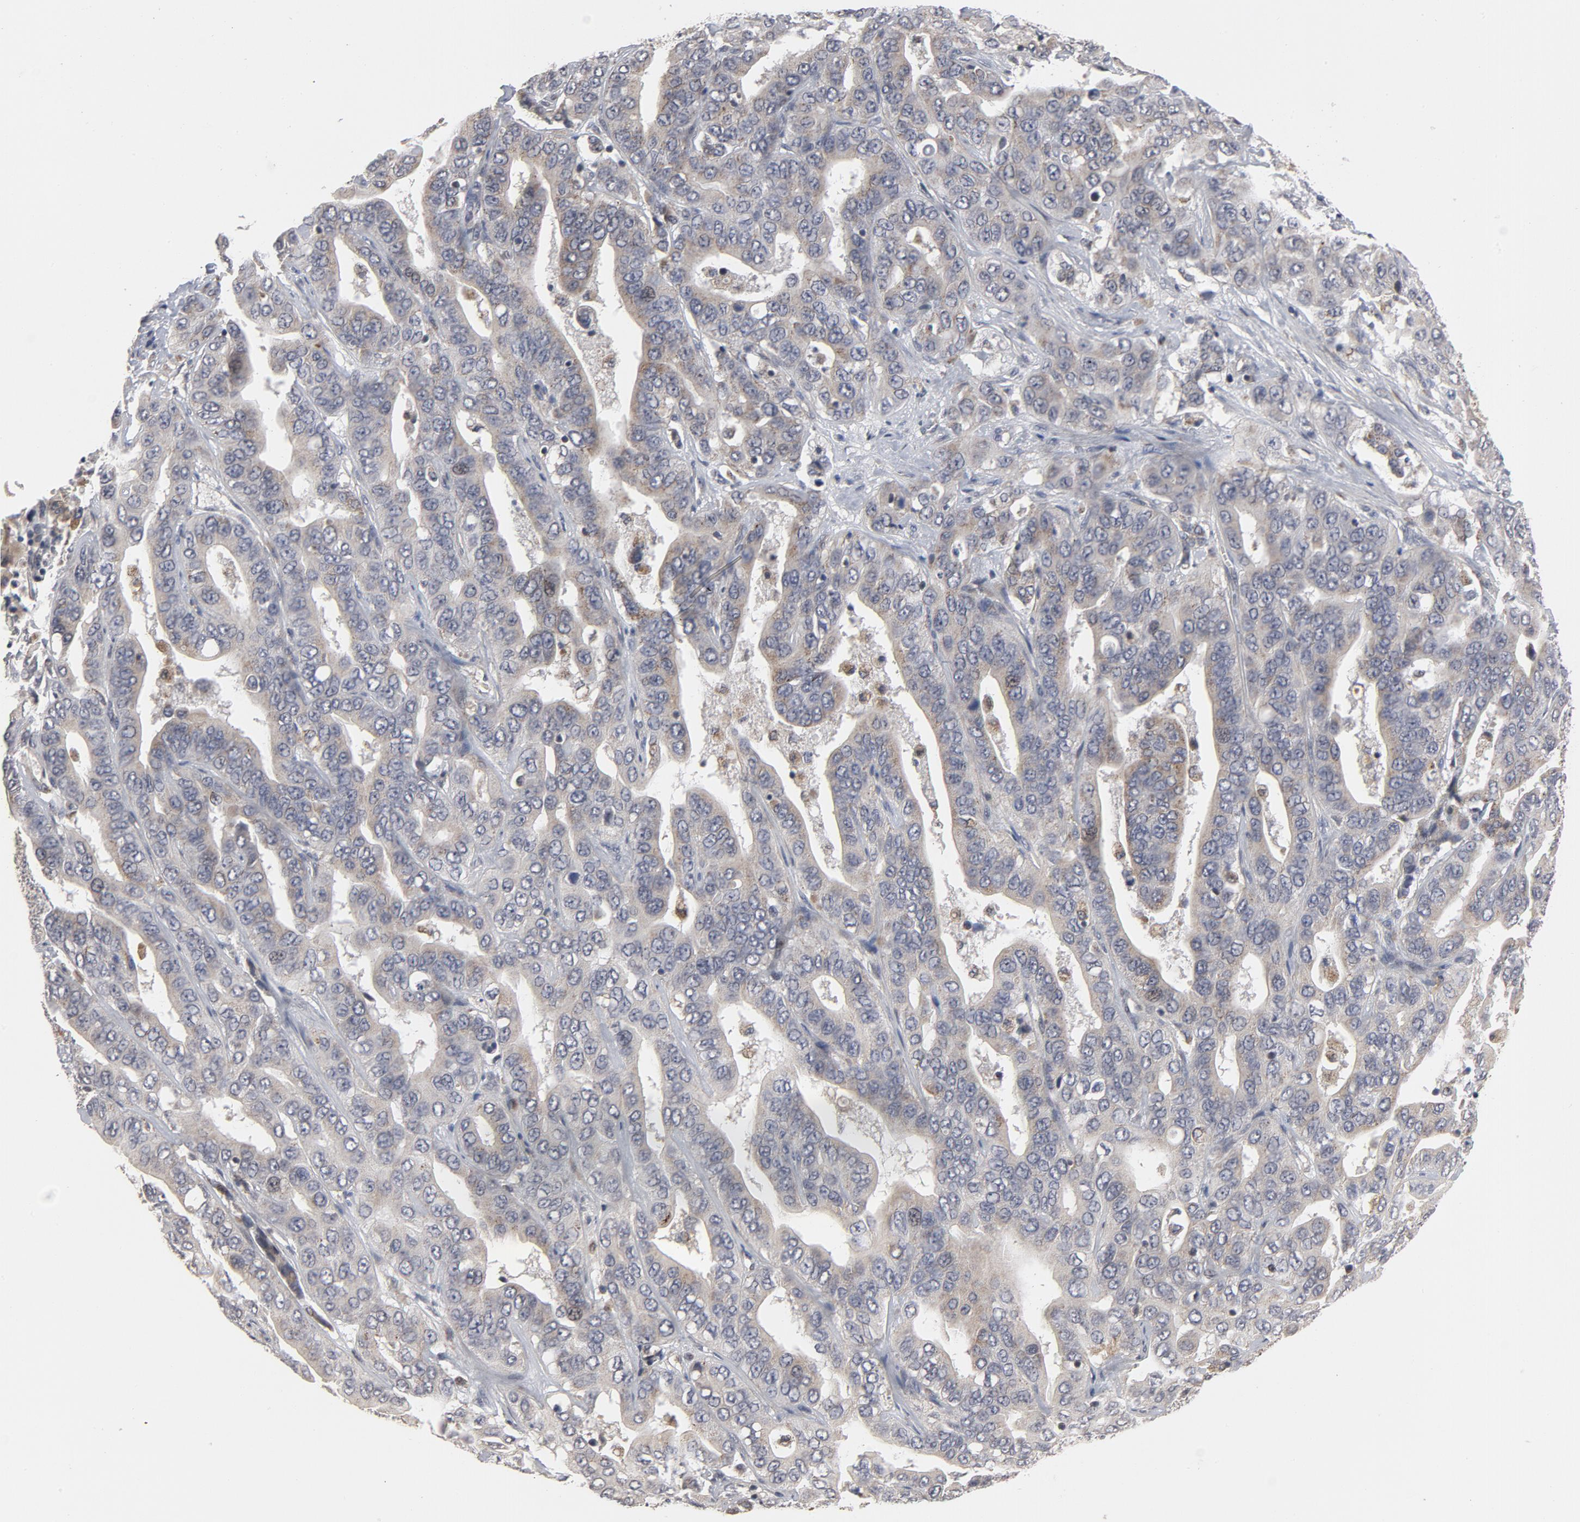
{"staining": {"intensity": "weak", "quantity": "<25%", "location": "cytoplasmic/membranous"}, "tissue": "liver cancer", "cell_type": "Tumor cells", "image_type": "cancer", "snomed": [{"axis": "morphology", "description": "Cholangiocarcinoma"}, {"axis": "topography", "description": "Liver"}], "caption": "Tumor cells show no significant protein staining in cholangiocarcinoma (liver).", "gene": "PPP1R1B", "patient": {"sex": "female", "age": 52}}